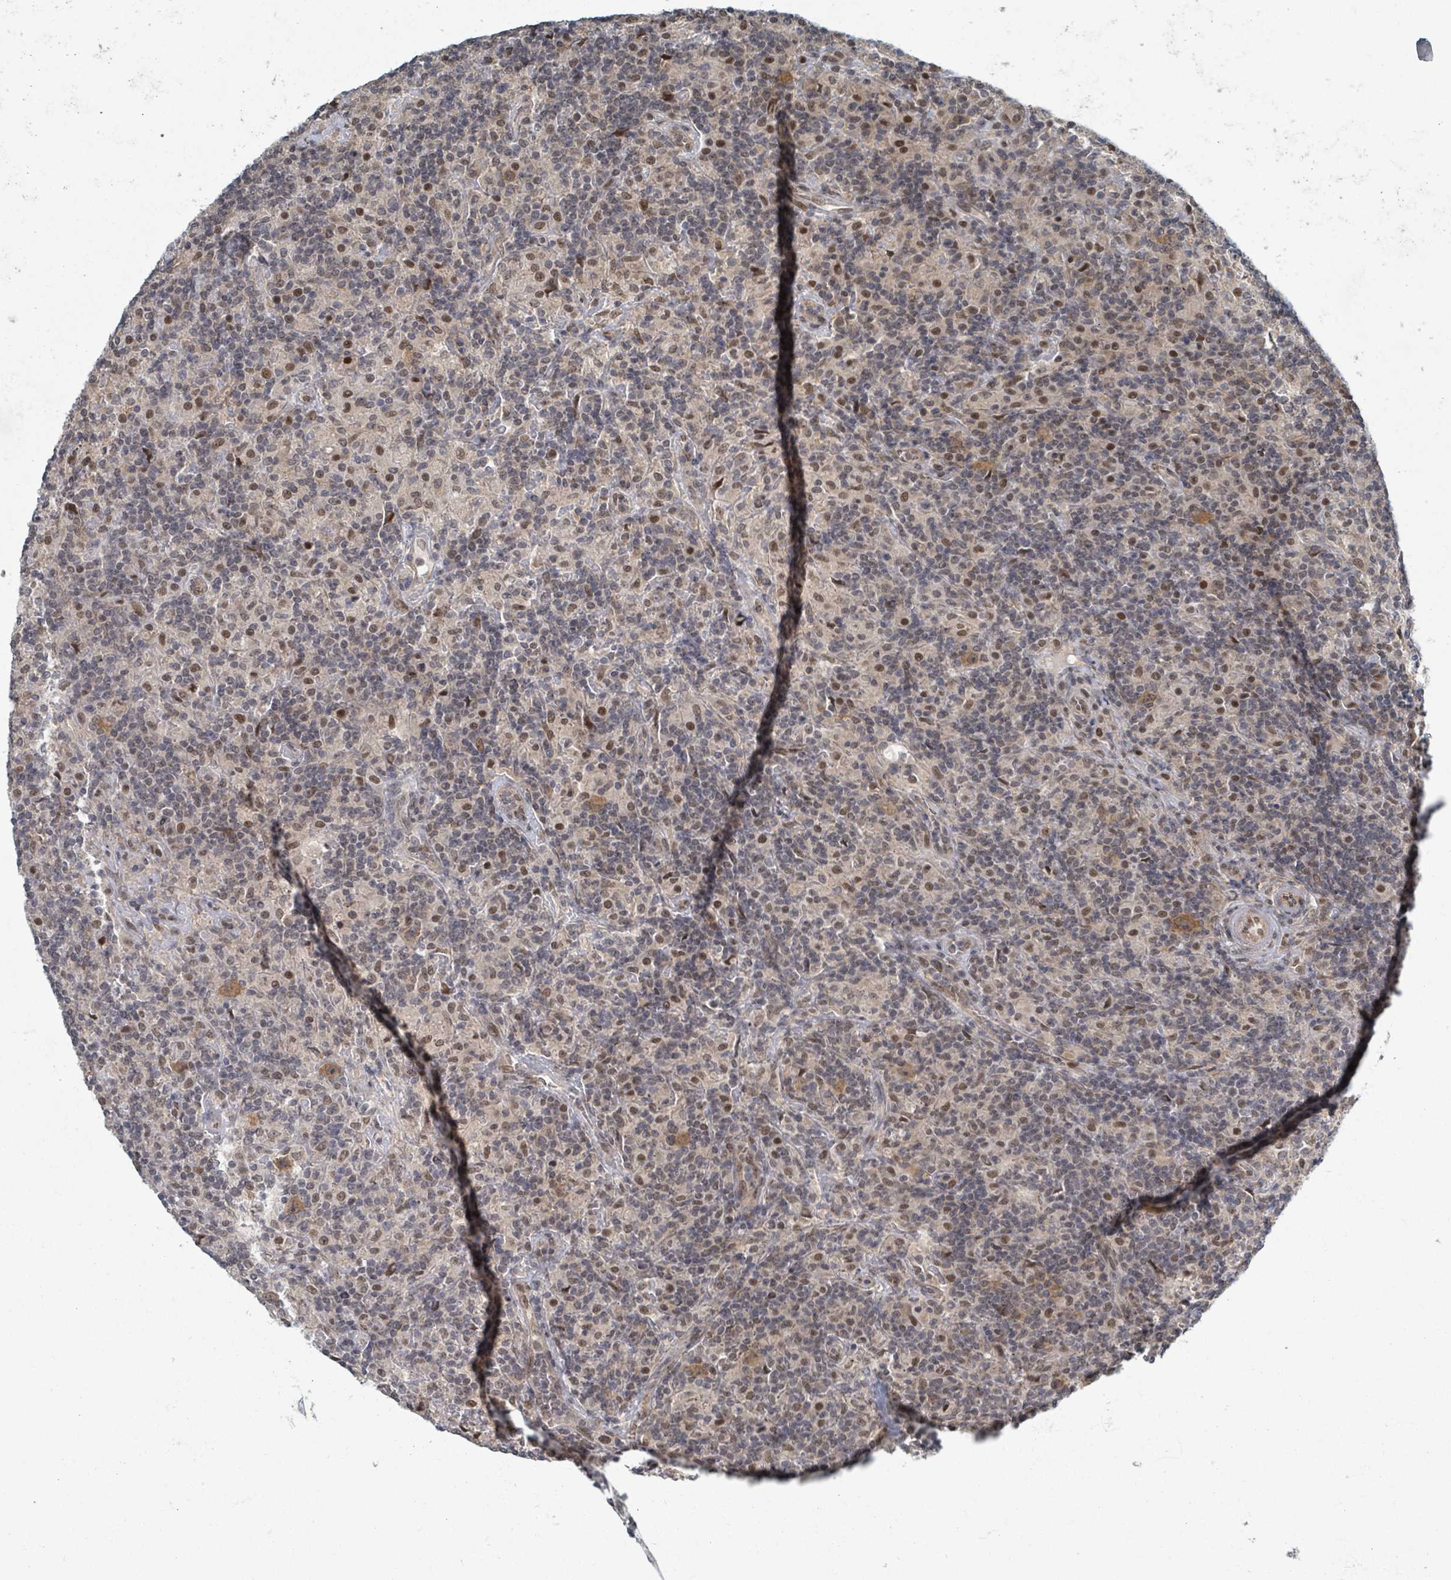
{"staining": {"intensity": "moderate", "quantity": ">75%", "location": "cytoplasmic/membranous,nuclear"}, "tissue": "lymphoma", "cell_type": "Tumor cells", "image_type": "cancer", "snomed": [{"axis": "morphology", "description": "Hodgkin's disease, NOS"}, {"axis": "topography", "description": "Lymph node"}], "caption": "Protein expression analysis of human lymphoma reveals moderate cytoplasmic/membranous and nuclear expression in about >75% of tumor cells.", "gene": "INTS15", "patient": {"sex": "male", "age": 70}}